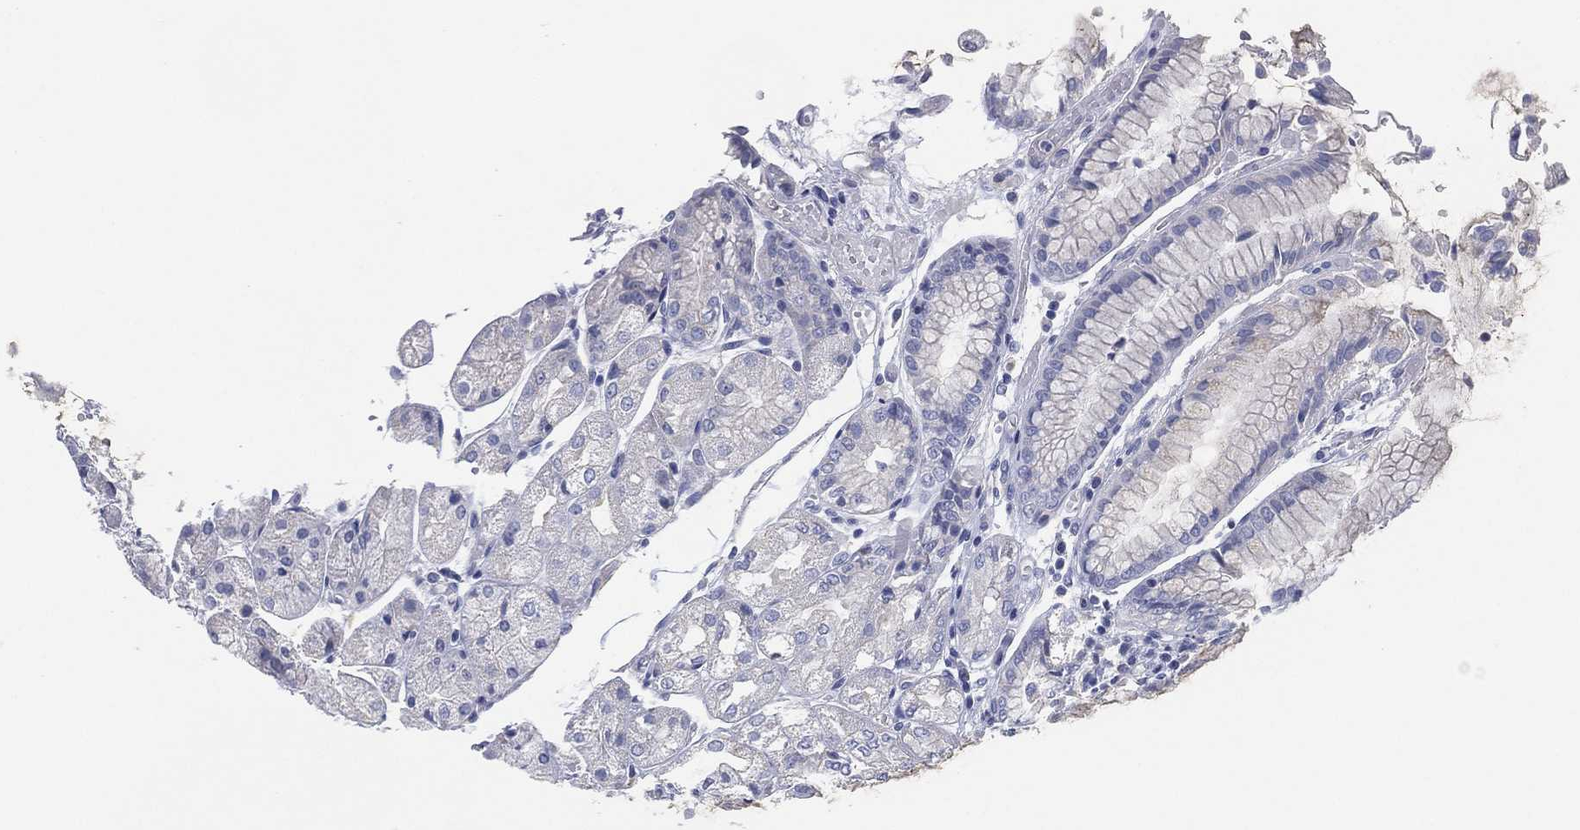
{"staining": {"intensity": "negative", "quantity": "none", "location": "none"}, "tissue": "stomach", "cell_type": "Glandular cells", "image_type": "normal", "snomed": [{"axis": "morphology", "description": "Normal tissue, NOS"}, {"axis": "topography", "description": "Stomach, upper"}], "caption": "Immunohistochemical staining of benign human stomach displays no significant staining in glandular cells. (Brightfield microscopy of DAB immunohistochemistry at high magnification).", "gene": "CCDC70", "patient": {"sex": "male", "age": 72}}